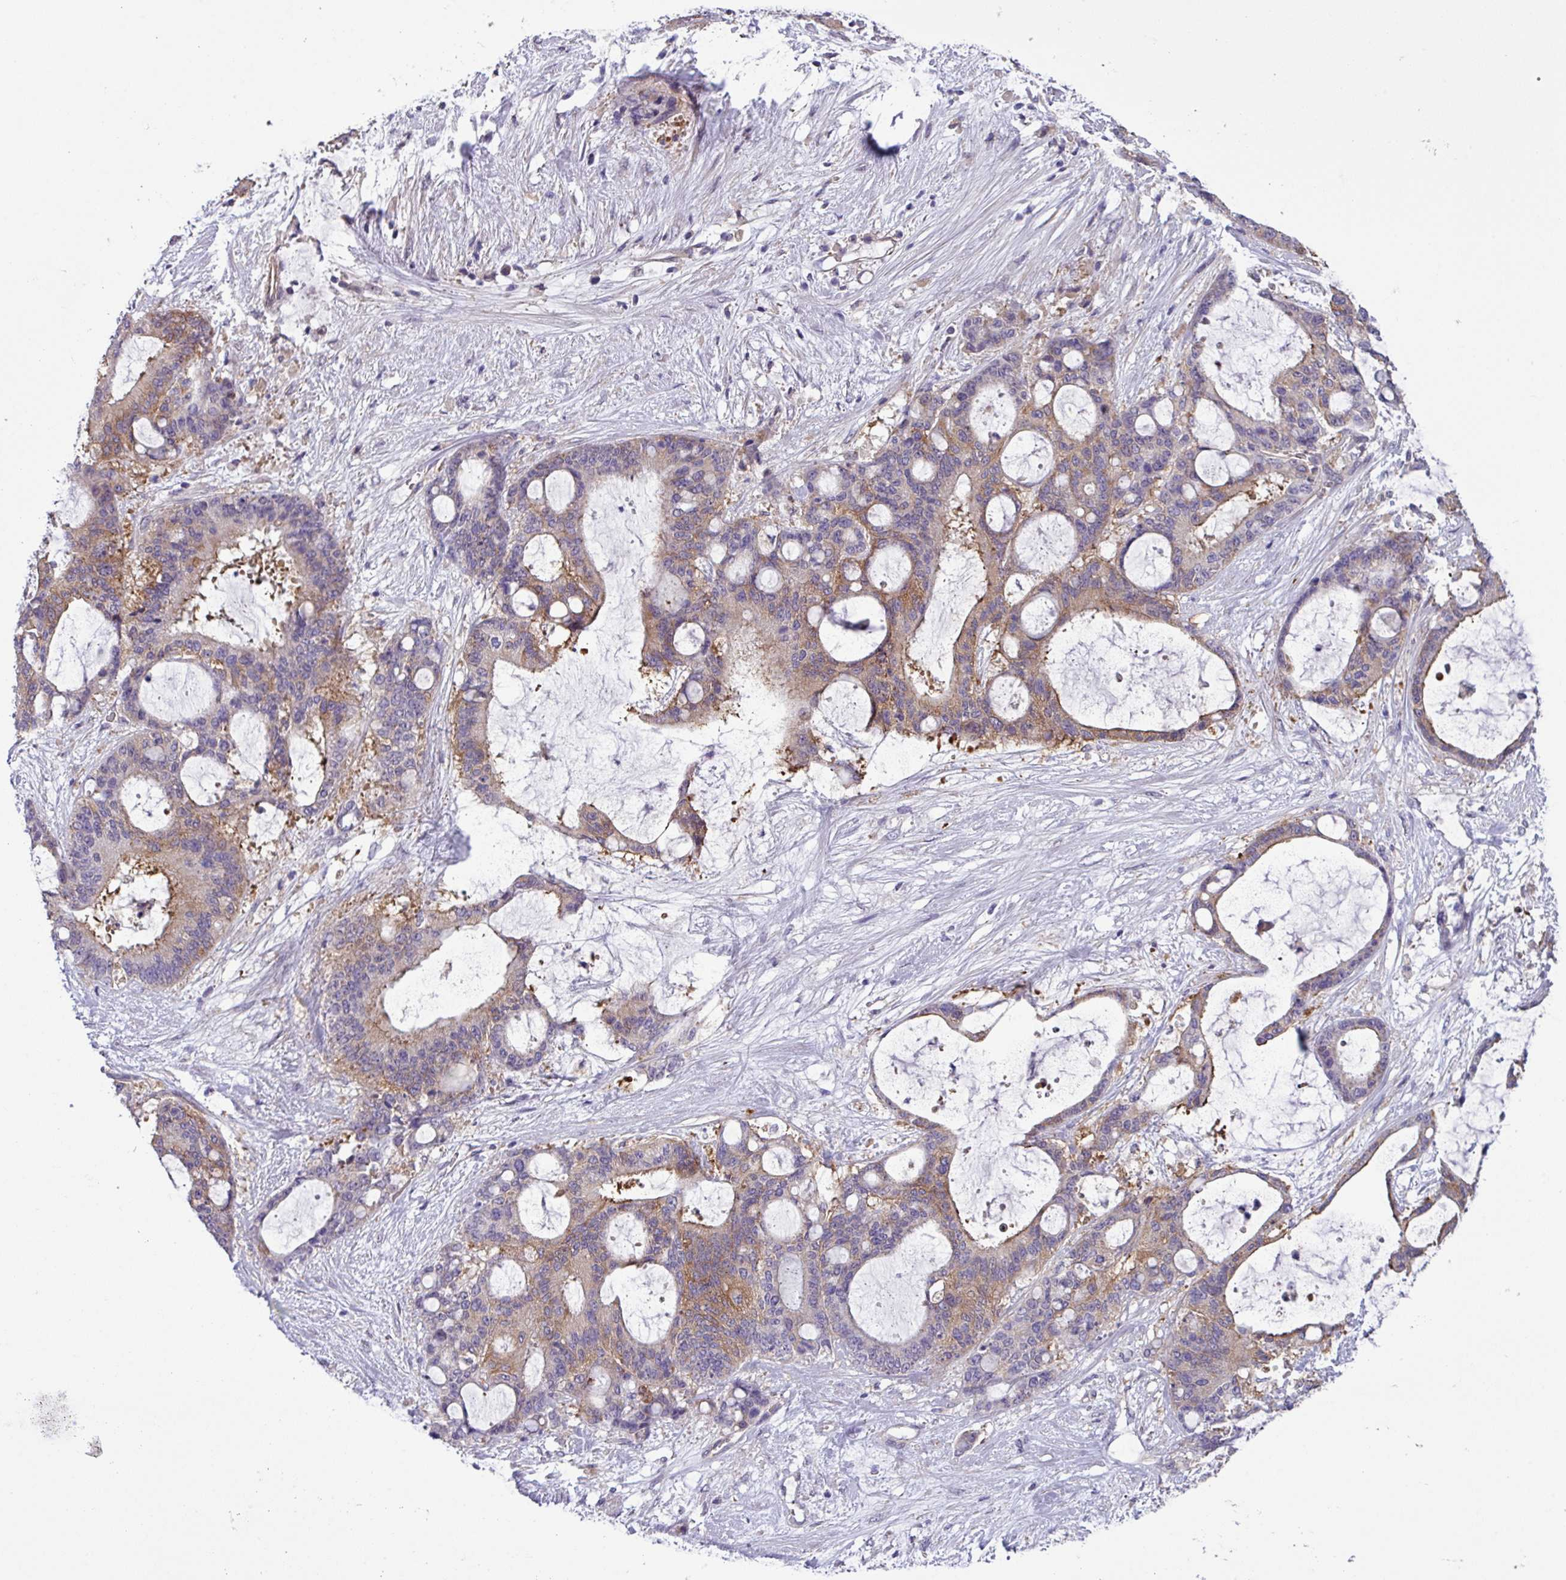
{"staining": {"intensity": "weak", "quantity": "25%-75%", "location": "cytoplasmic/membranous"}, "tissue": "liver cancer", "cell_type": "Tumor cells", "image_type": "cancer", "snomed": [{"axis": "morphology", "description": "Normal tissue, NOS"}, {"axis": "morphology", "description": "Cholangiocarcinoma"}, {"axis": "topography", "description": "Liver"}, {"axis": "topography", "description": "Peripheral nerve tissue"}], "caption": "A photomicrograph of liver cholangiocarcinoma stained for a protein reveals weak cytoplasmic/membranous brown staining in tumor cells.", "gene": "SLC23A2", "patient": {"sex": "female", "age": 73}}